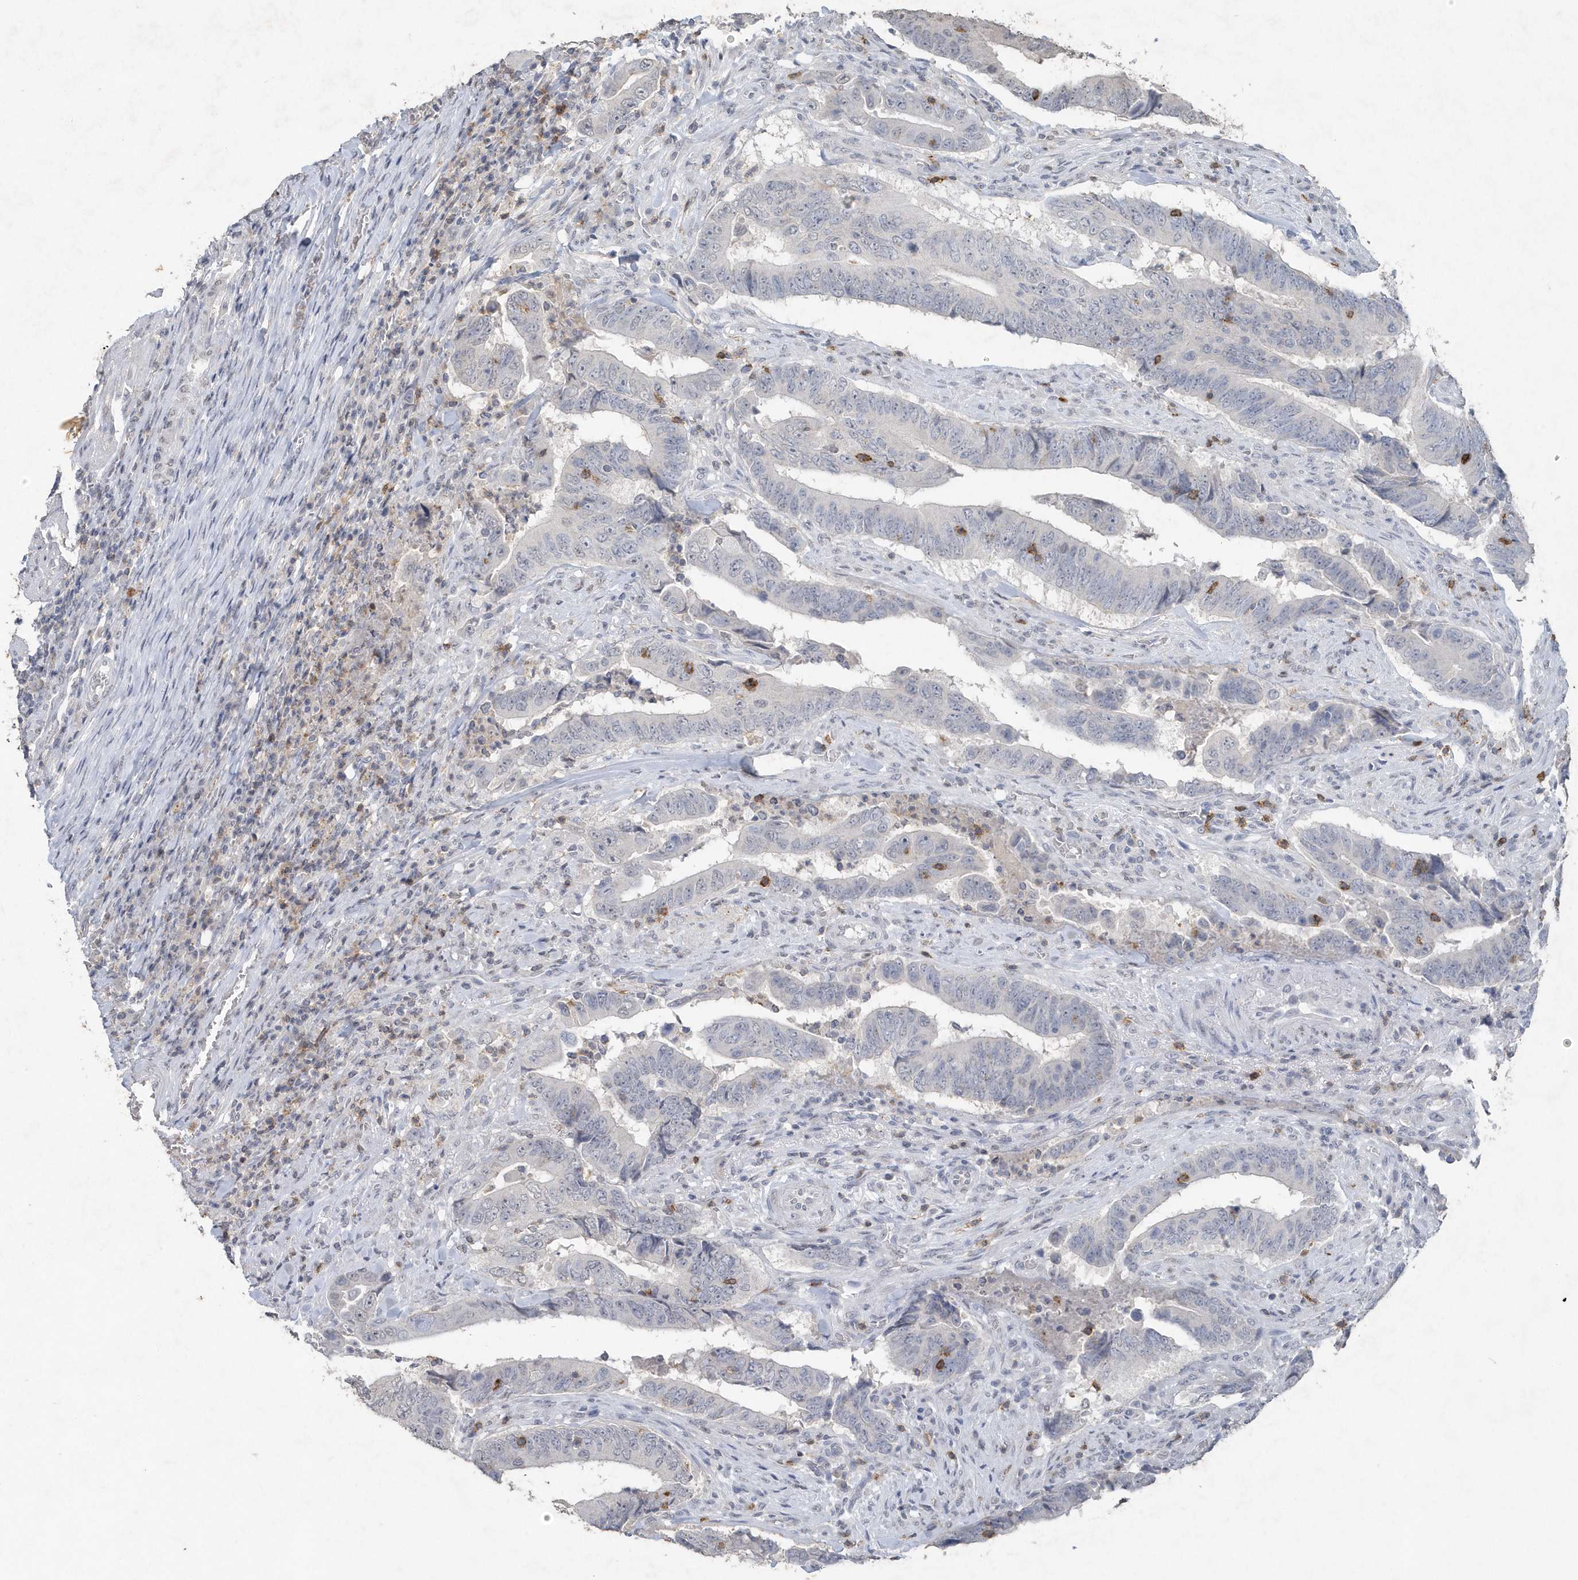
{"staining": {"intensity": "negative", "quantity": "none", "location": "none"}, "tissue": "colorectal cancer", "cell_type": "Tumor cells", "image_type": "cancer", "snomed": [{"axis": "morphology", "description": "Normal tissue, NOS"}, {"axis": "morphology", "description": "Adenocarcinoma, NOS"}, {"axis": "topography", "description": "Colon"}], "caption": "High power microscopy image of an IHC micrograph of colorectal cancer (adenocarcinoma), revealing no significant positivity in tumor cells. (DAB immunohistochemistry (IHC), high magnification).", "gene": "PDCD1", "patient": {"sex": "male", "age": 56}}